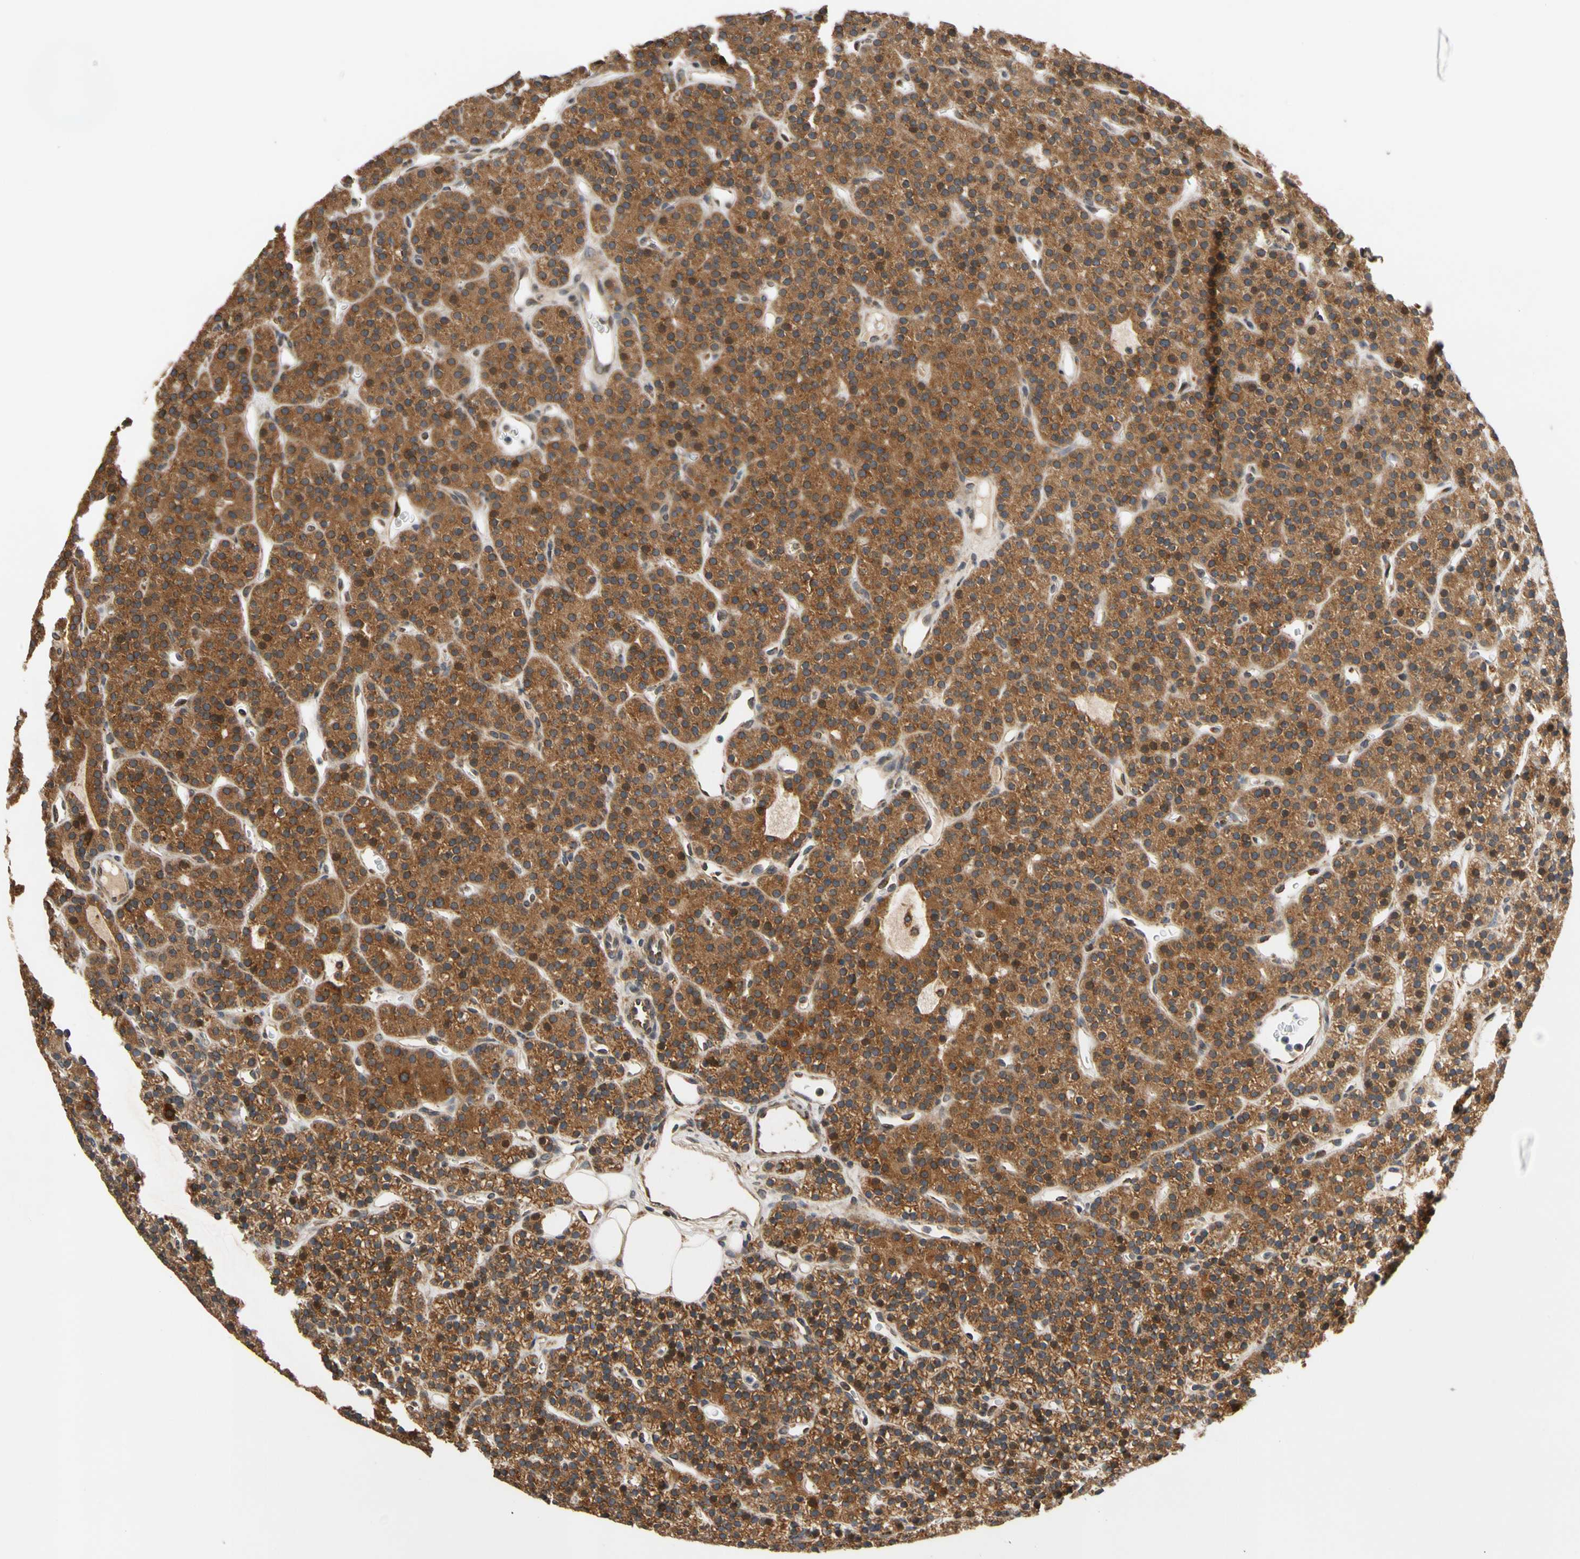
{"staining": {"intensity": "strong", "quantity": ">75%", "location": "cytoplasmic/membranous"}, "tissue": "parathyroid gland", "cell_type": "Glandular cells", "image_type": "normal", "snomed": [{"axis": "morphology", "description": "Normal tissue, NOS"}, {"axis": "morphology", "description": "Hyperplasia, NOS"}, {"axis": "topography", "description": "Parathyroid gland"}], "caption": "The micrograph shows staining of normal parathyroid gland, revealing strong cytoplasmic/membranous protein staining (brown color) within glandular cells. (Stains: DAB (3,3'-diaminobenzidine) in brown, nuclei in blue, Microscopy: brightfield microscopy at high magnification).", "gene": "ANKHD1", "patient": {"sex": "male", "age": 44}}